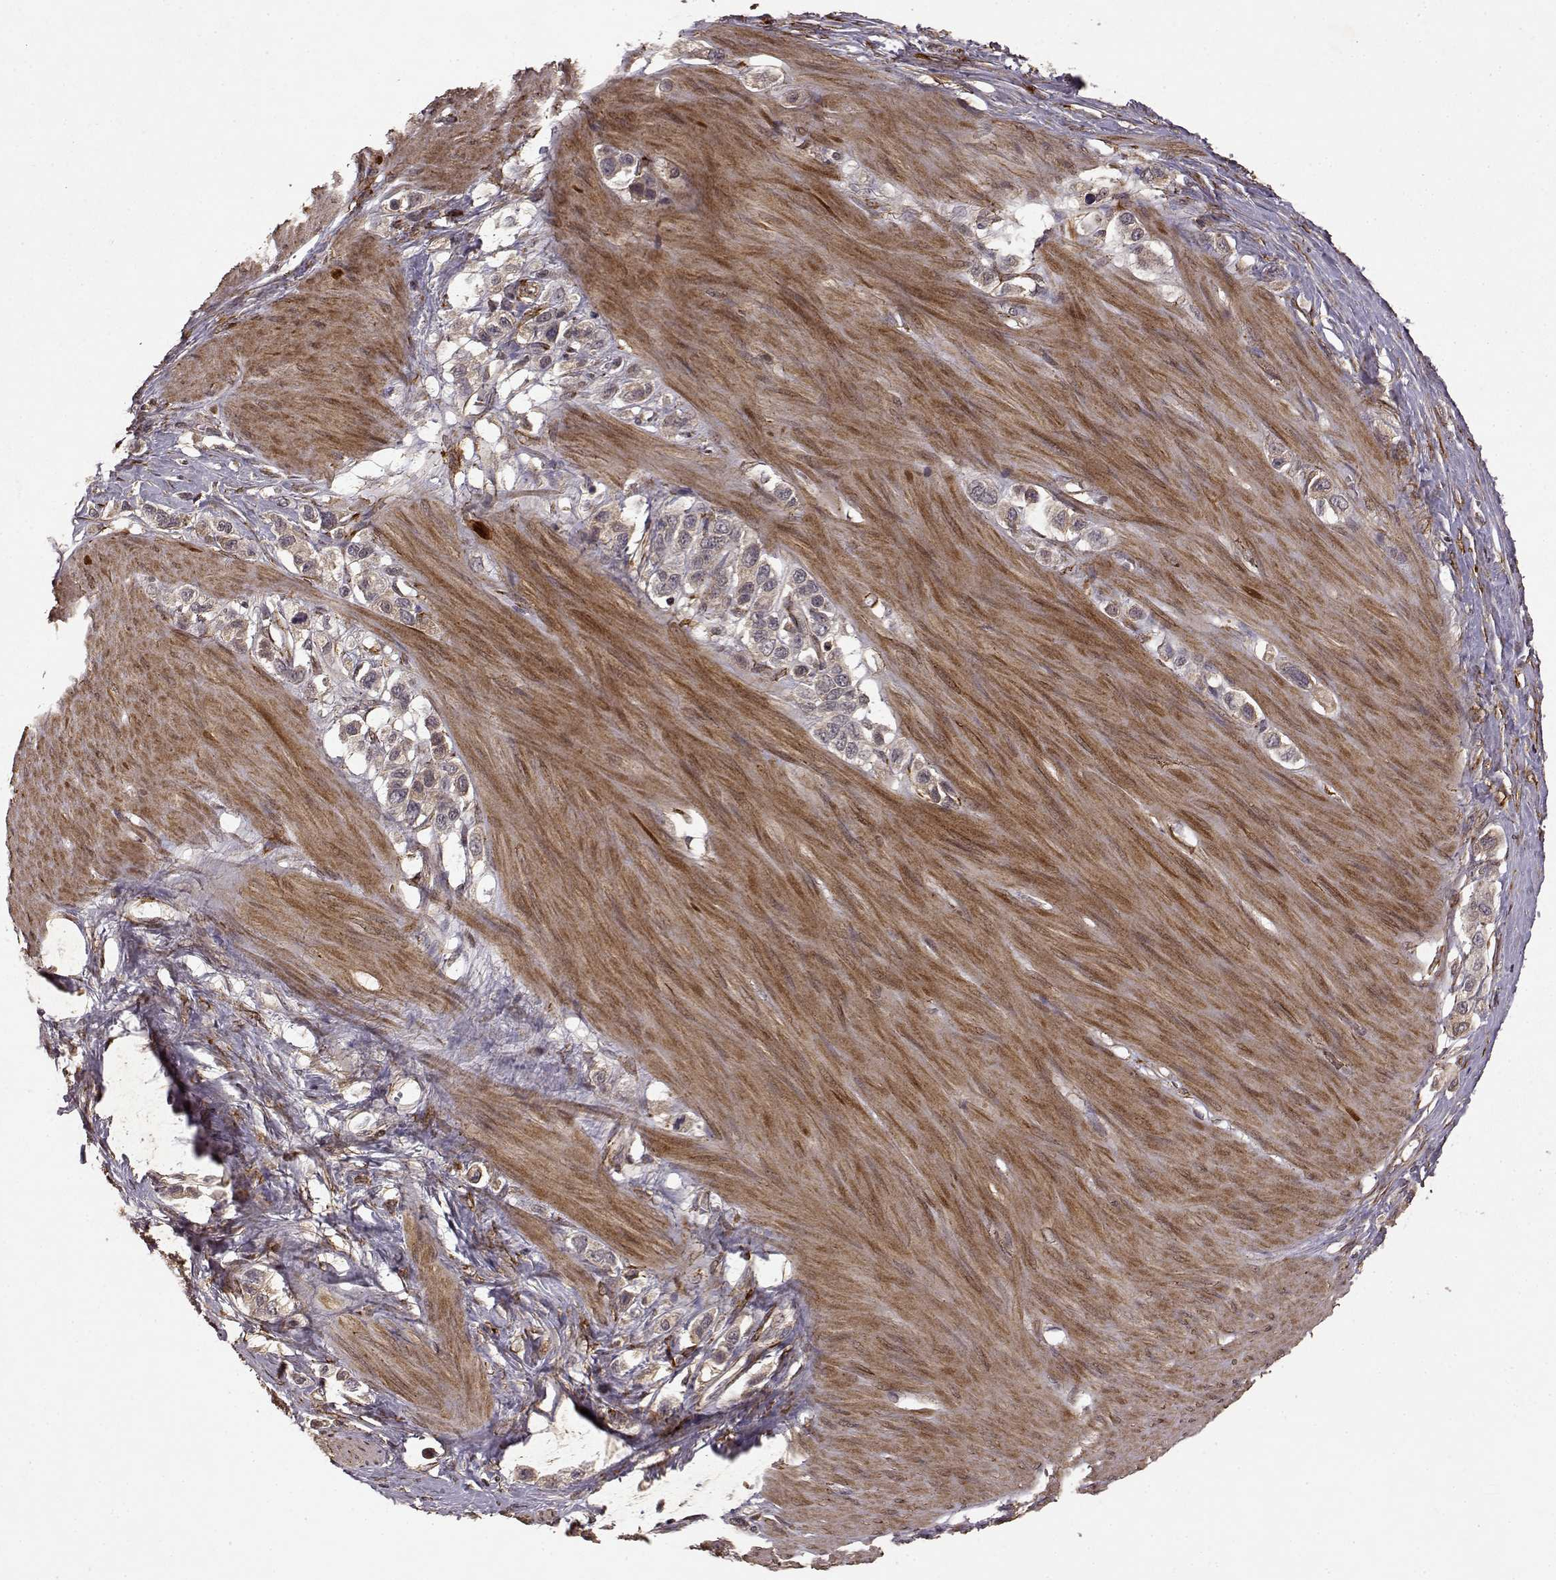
{"staining": {"intensity": "moderate", "quantity": "<25%", "location": "cytoplasmic/membranous"}, "tissue": "stomach cancer", "cell_type": "Tumor cells", "image_type": "cancer", "snomed": [{"axis": "morphology", "description": "Normal tissue, NOS"}, {"axis": "morphology", "description": "Adenocarcinoma, NOS"}, {"axis": "morphology", "description": "Adenocarcinoma, High grade"}, {"axis": "topography", "description": "Stomach, upper"}, {"axis": "topography", "description": "Stomach"}], "caption": "High-grade adenocarcinoma (stomach) stained with a brown dye exhibits moderate cytoplasmic/membranous positive staining in approximately <25% of tumor cells.", "gene": "FSTL1", "patient": {"sex": "female", "age": 65}}